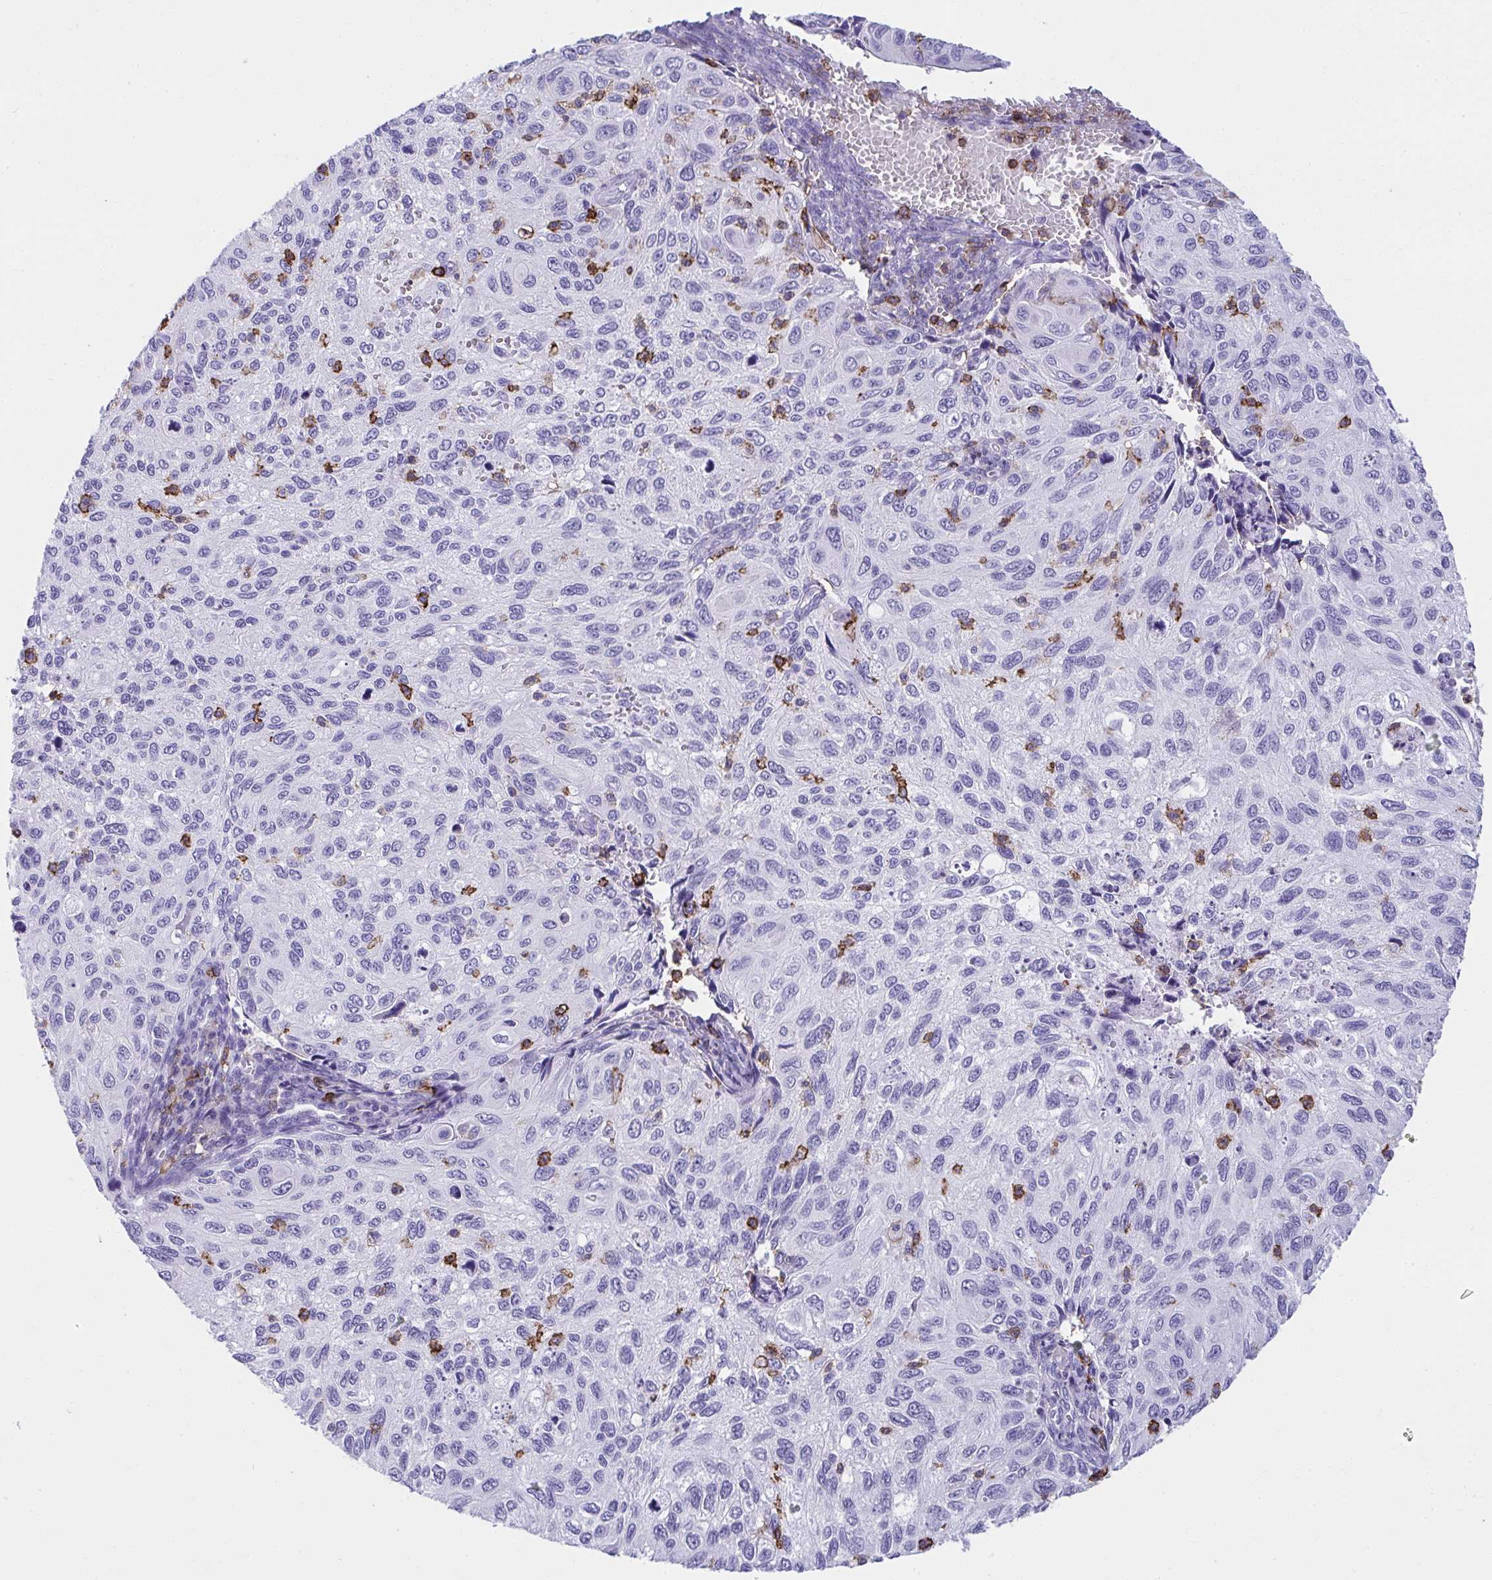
{"staining": {"intensity": "negative", "quantity": "none", "location": "none"}, "tissue": "cervical cancer", "cell_type": "Tumor cells", "image_type": "cancer", "snomed": [{"axis": "morphology", "description": "Squamous cell carcinoma, NOS"}, {"axis": "topography", "description": "Cervix"}], "caption": "A histopathology image of human squamous cell carcinoma (cervical) is negative for staining in tumor cells.", "gene": "SPN", "patient": {"sex": "female", "age": 70}}